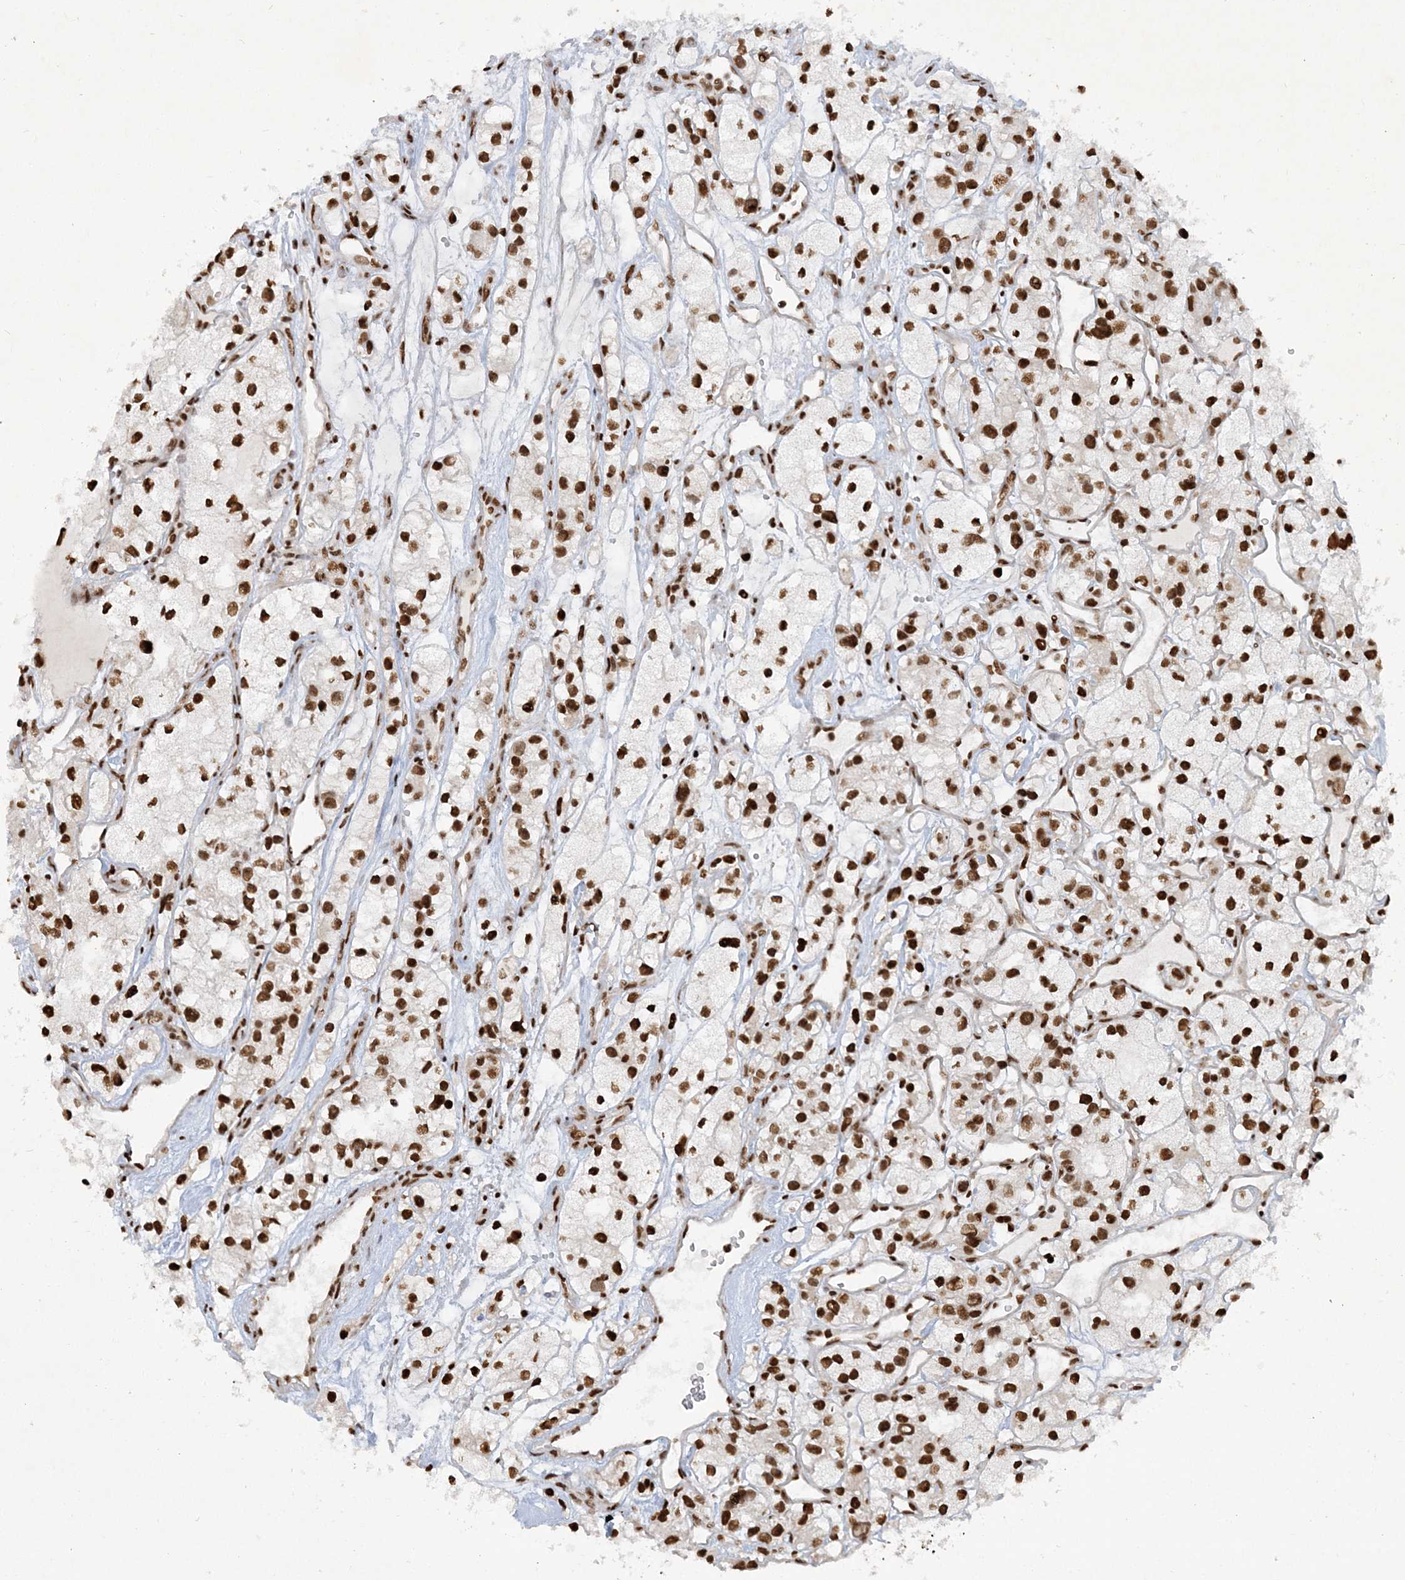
{"staining": {"intensity": "strong", "quantity": ">75%", "location": "nuclear"}, "tissue": "renal cancer", "cell_type": "Tumor cells", "image_type": "cancer", "snomed": [{"axis": "morphology", "description": "Adenocarcinoma, NOS"}, {"axis": "topography", "description": "Kidney"}], "caption": "IHC photomicrograph of human adenocarcinoma (renal) stained for a protein (brown), which demonstrates high levels of strong nuclear expression in approximately >75% of tumor cells.", "gene": "DELE1", "patient": {"sex": "female", "age": 57}}